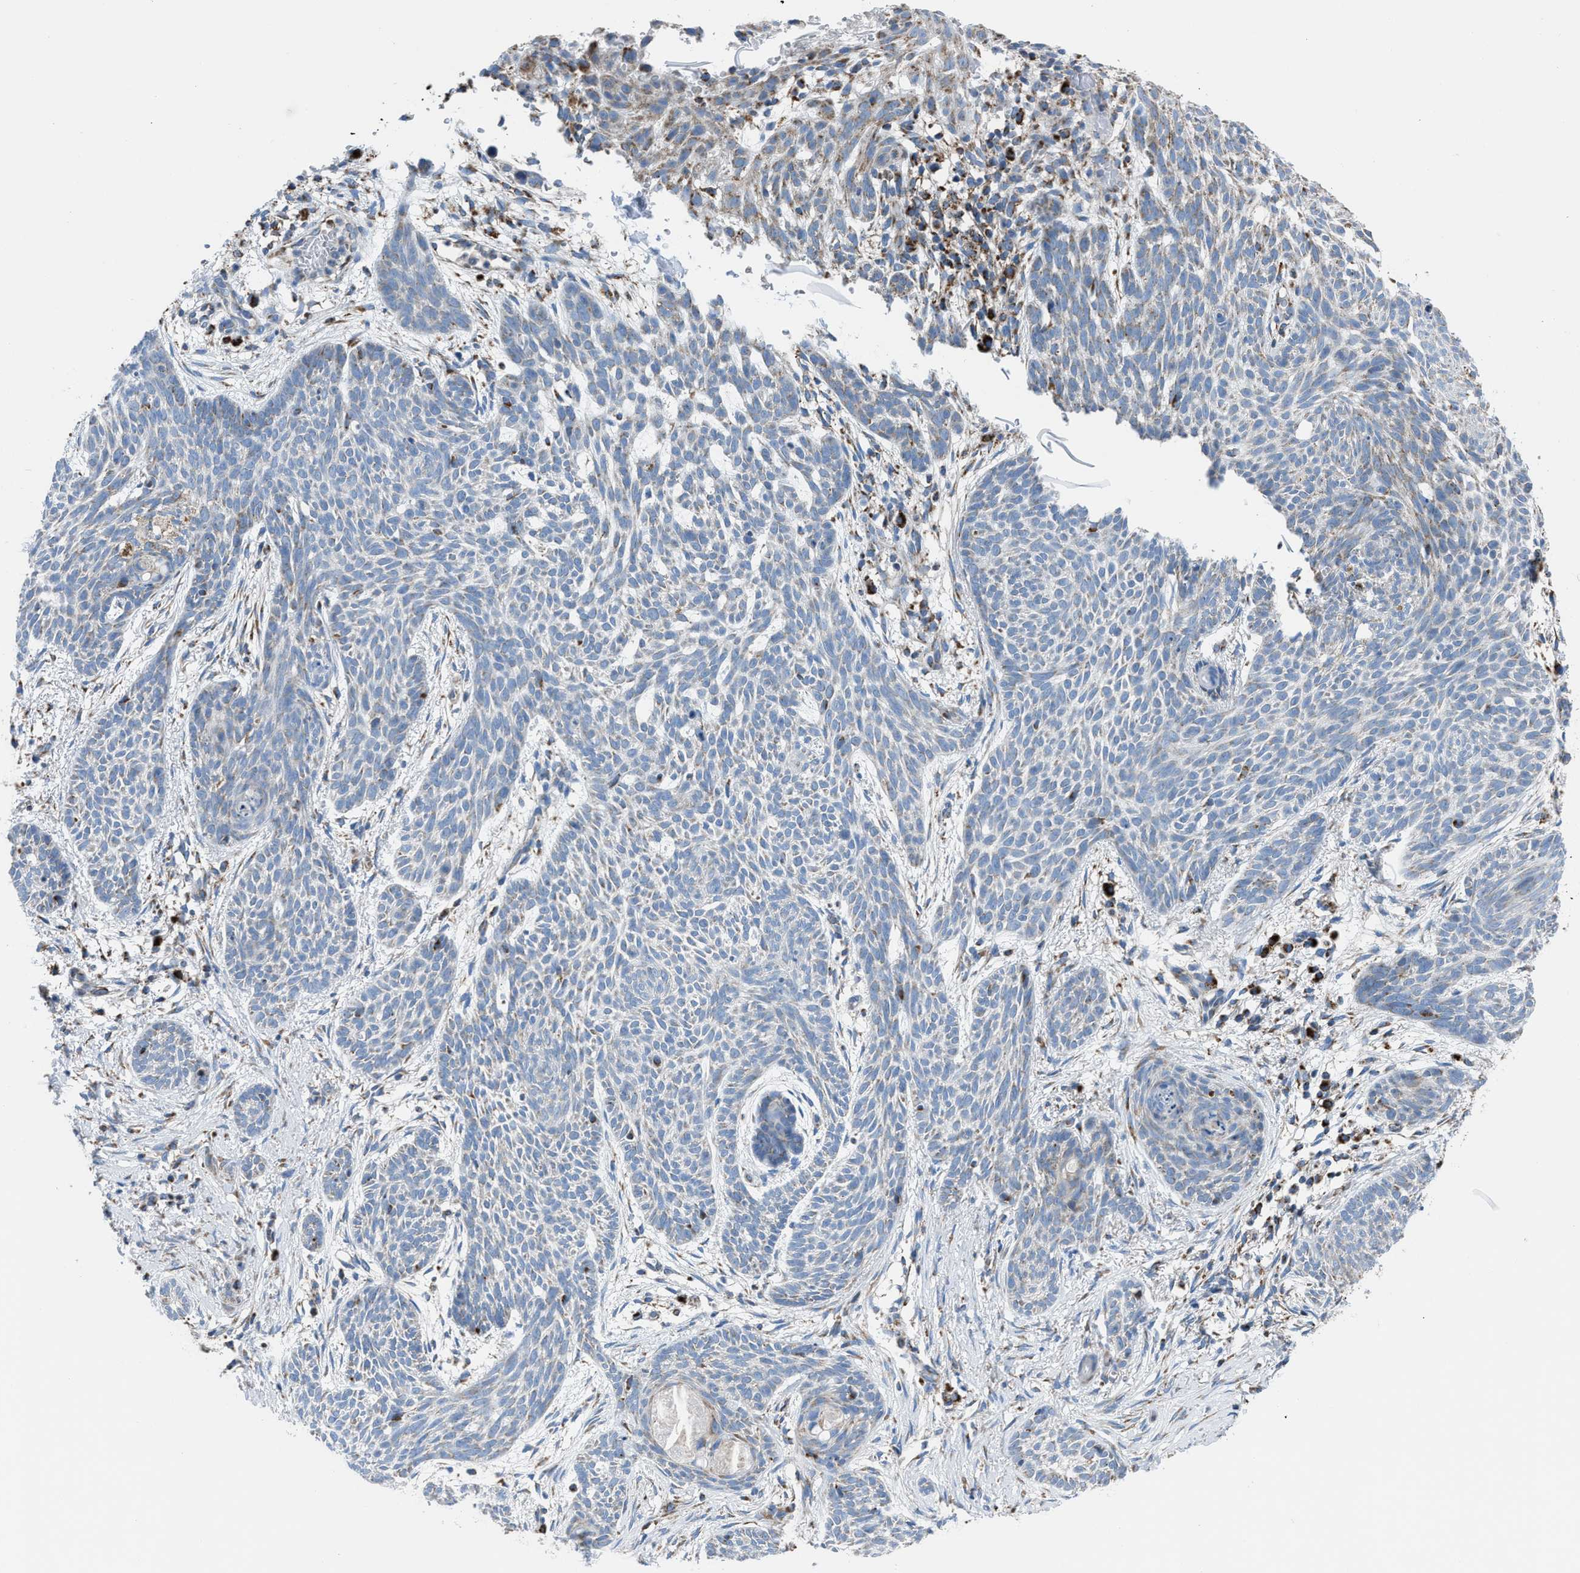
{"staining": {"intensity": "moderate", "quantity": "<25%", "location": "cytoplasmic/membranous"}, "tissue": "skin cancer", "cell_type": "Tumor cells", "image_type": "cancer", "snomed": [{"axis": "morphology", "description": "Basal cell carcinoma"}, {"axis": "topography", "description": "Skin"}], "caption": "Basal cell carcinoma (skin) stained with a protein marker shows moderate staining in tumor cells.", "gene": "ETFB", "patient": {"sex": "female", "age": 59}}